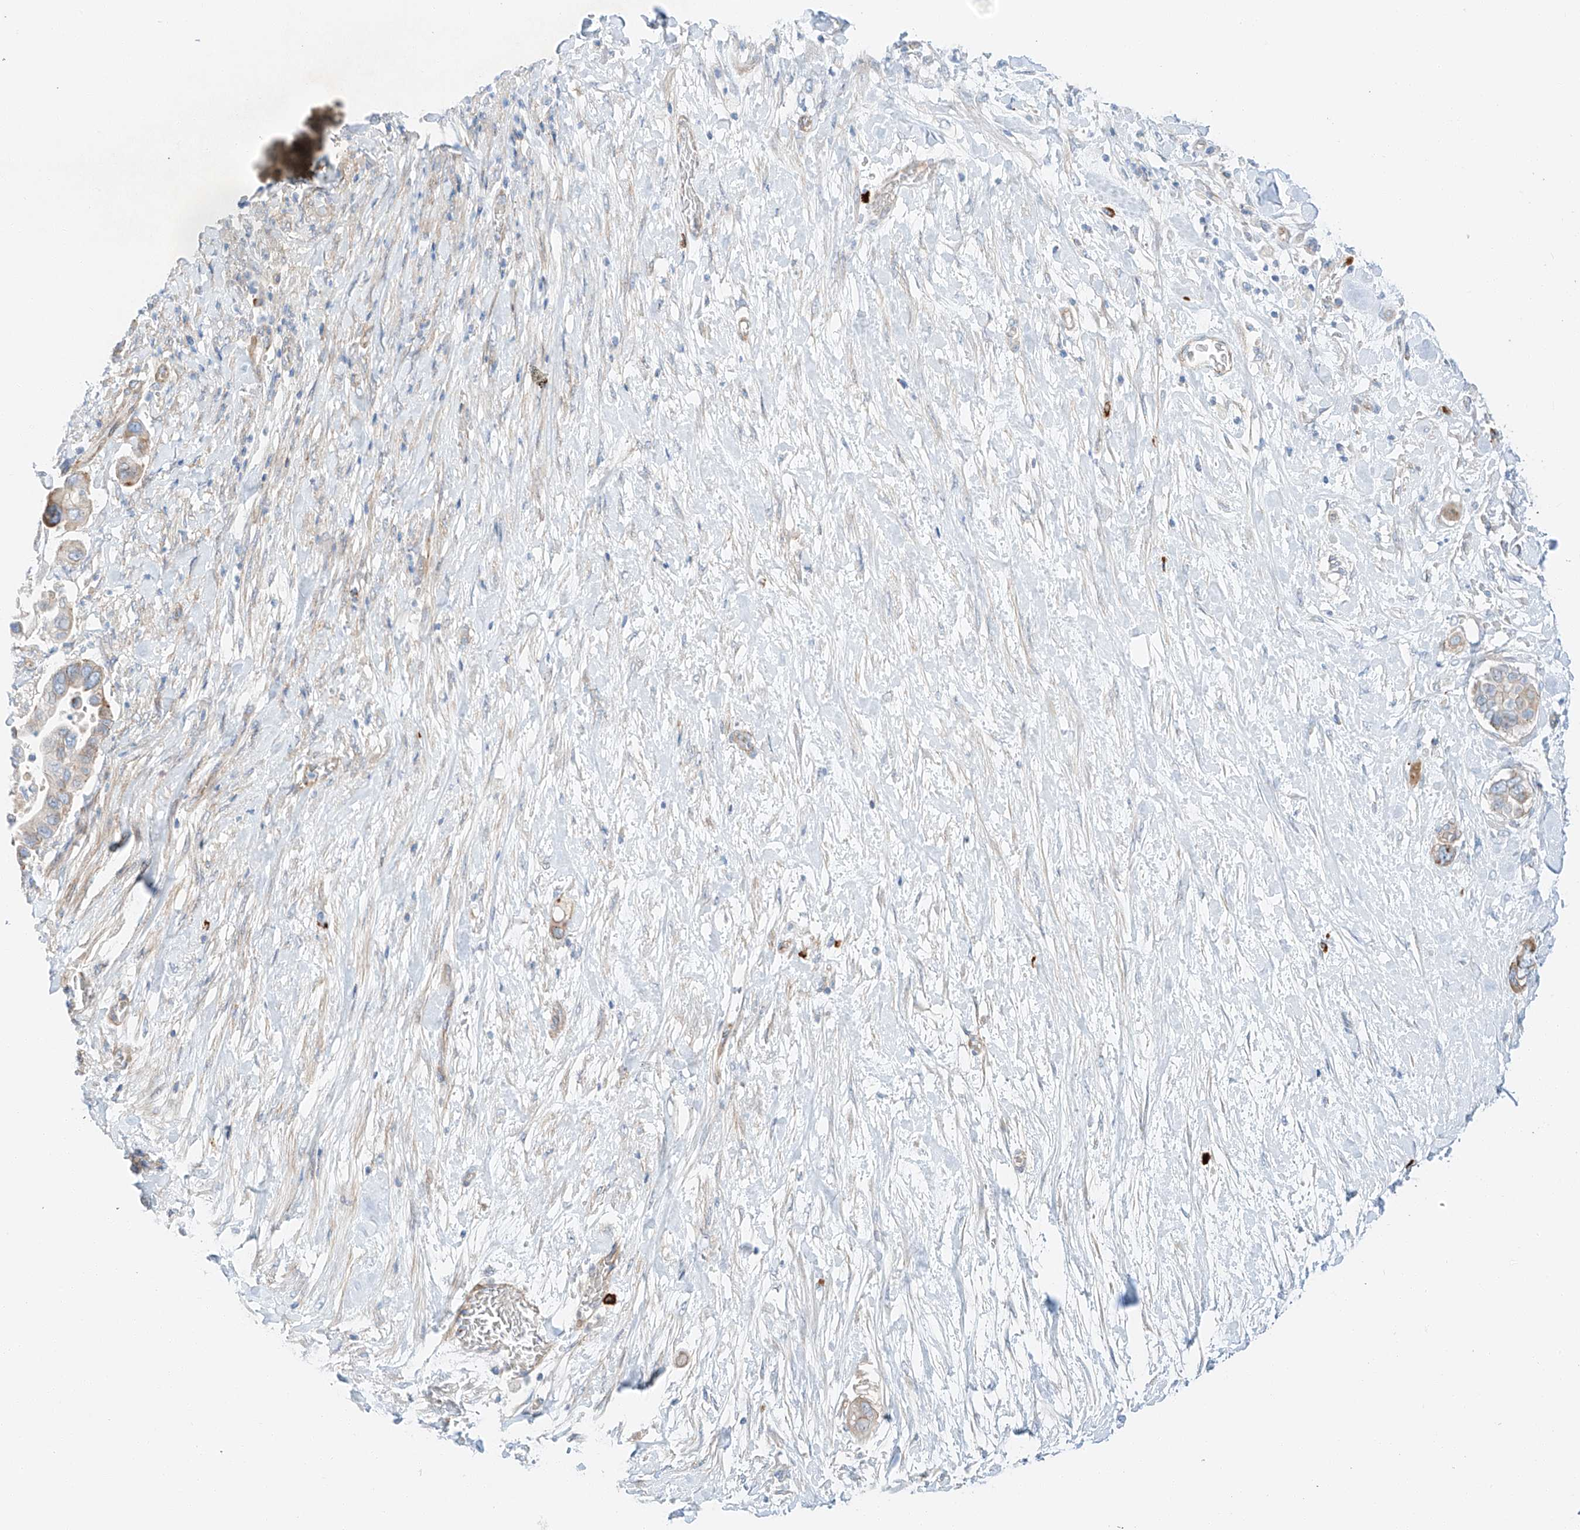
{"staining": {"intensity": "moderate", "quantity": "<25%", "location": "cytoplasmic/membranous"}, "tissue": "pancreatic cancer", "cell_type": "Tumor cells", "image_type": "cancer", "snomed": [{"axis": "morphology", "description": "Adenocarcinoma, NOS"}, {"axis": "topography", "description": "Pancreas"}], "caption": "Immunohistochemistry image of neoplastic tissue: human pancreatic cancer (adenocarcinoma) stained using immunohistochemistry (IHC) exhibits low levels of moderate protein expression localized specifically in the cytoplasmic/membranous of tumor cells, appearing as a cytoplasmic/membranous brown color.", "gene": "MINDY4", "patient": {"sex": "male", "age": 68}}